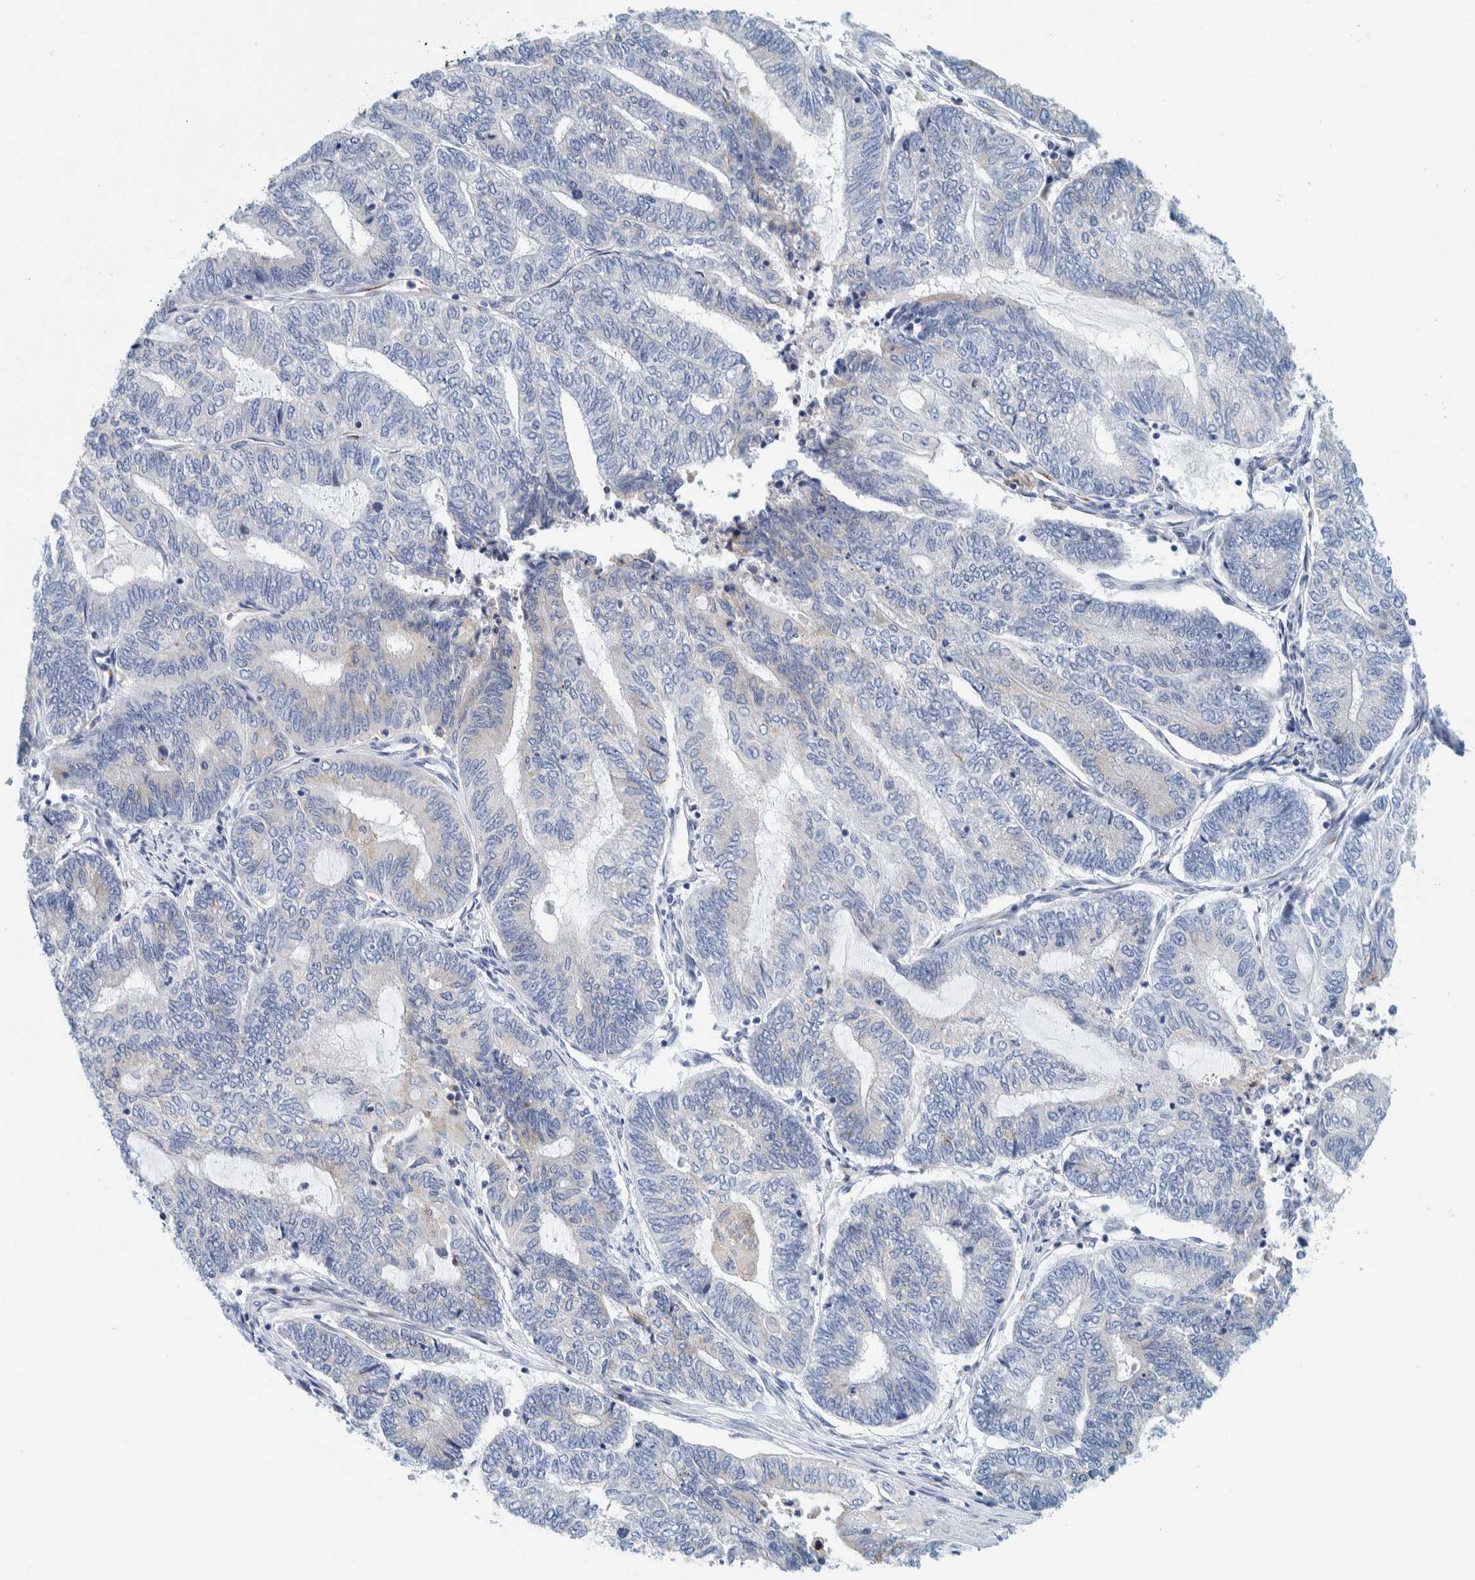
{"staining": {"intensity": "negative", "quantity": "none", "location": "none"}, "tissue": "endometrial cancer", "cell_type": "Tumor cells", "image_type": "cancer", "snomed": [{"axis": "morphology", "description": "Adenocarcinoma, NOS"}, {"axis": "topography", "description": "Uterus"}, {"axis": "topography", "description": "Endometrium"}], "caption": "Endometrial cancer (adenocarcinoma) was stained to show a protein in brown. There is no significant expression in tumor cells. (DAB IHC visualized using brightfield microscopy, high magnification).", "gene": "MOG", "patient": {"sex": "female", "age": 70}}